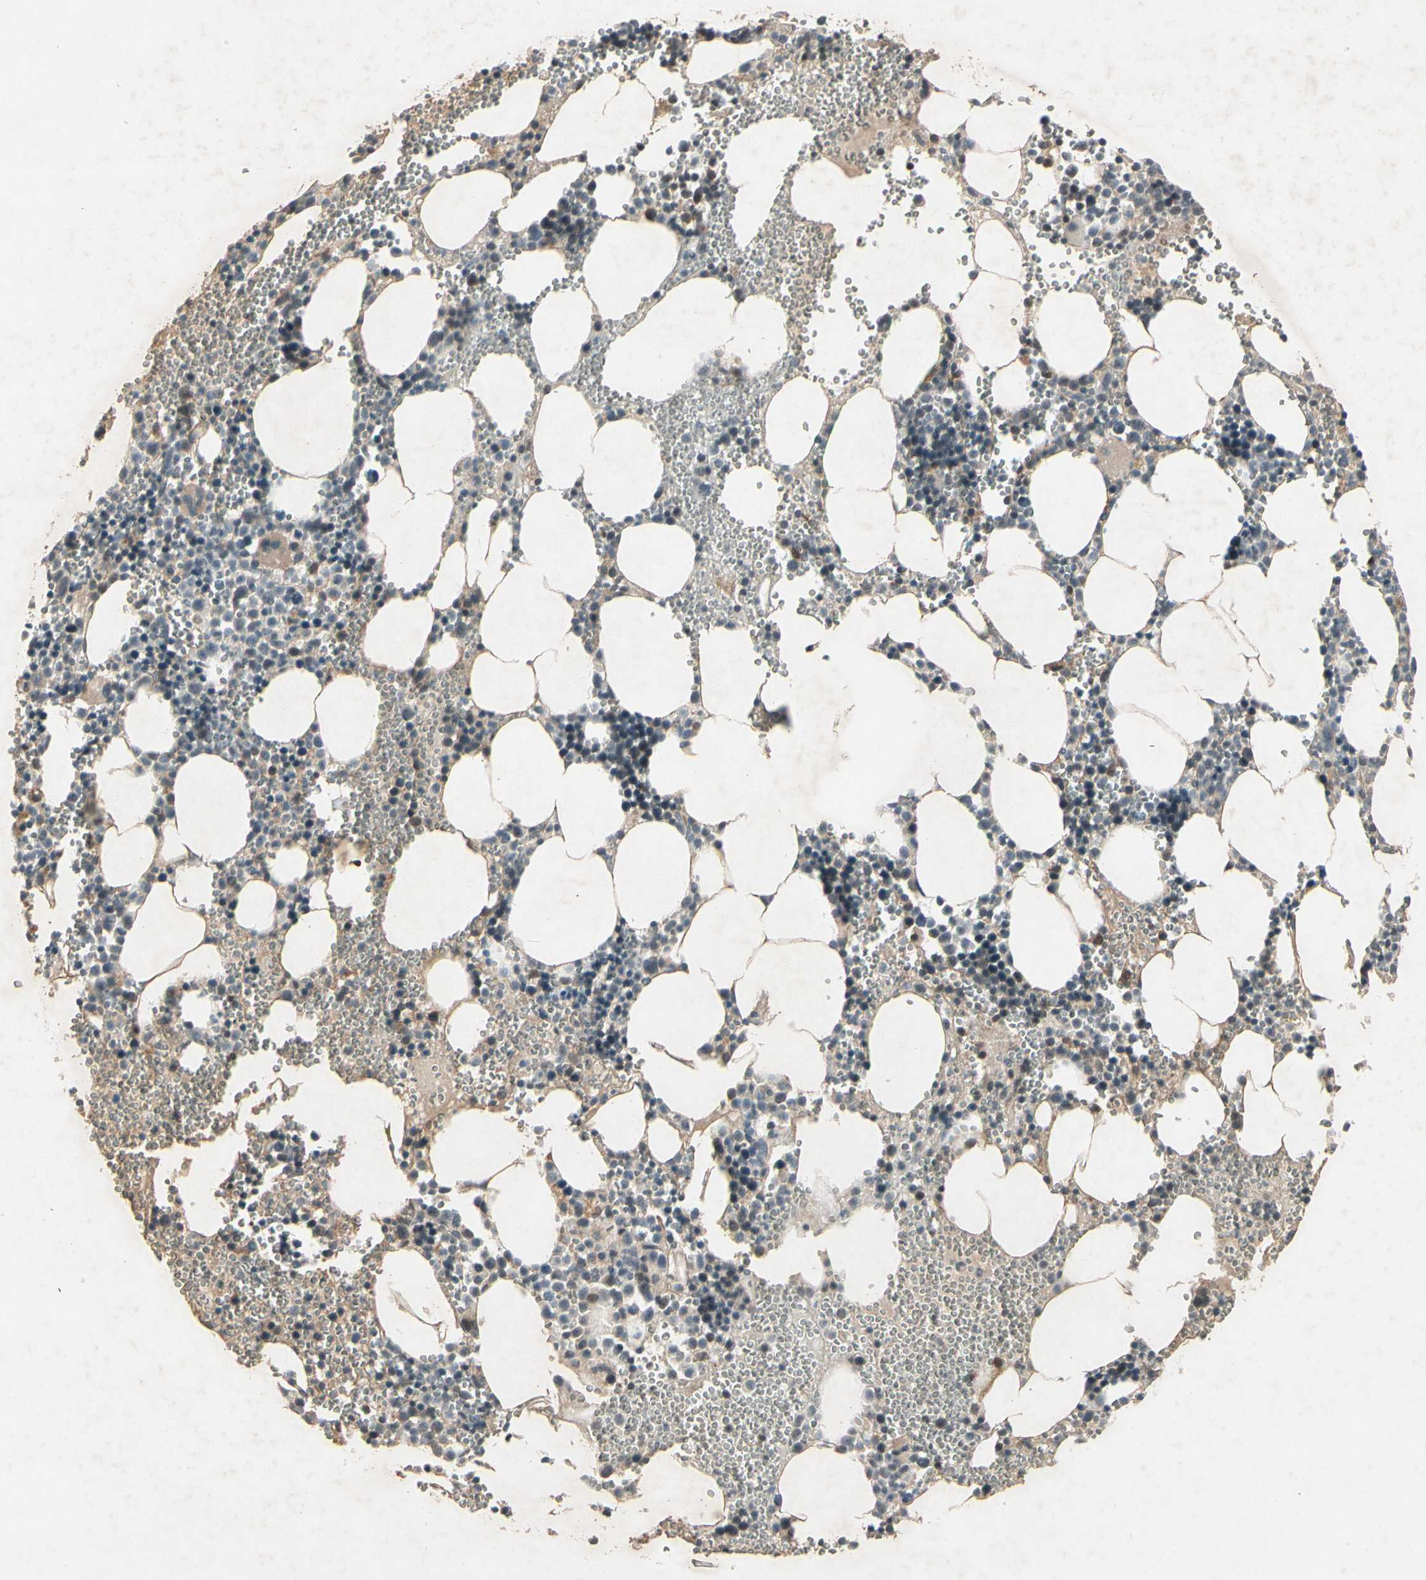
{"staining": {"intensity": "weak", "quantity": "<25%", "location": "cytoplasmic/membranous"}, "tissue": "bone marrow", "cell_type": "Hematopoietic cells", "image_type": "normal", "snomed": [{"axis": "morphology", "description": "Normal tissue, NOS"}, {"axis": "morphology", "description": "Inflammation, NOS"}, {"axis": "topography", "description": "Bone marrow"}], "caption": "A high-resolution micrograph shows immunohistochemistry staining of benign bone marrow, which shows no significant expression in hematopoietic cells.", "gene": "FHDC1", "patient": {"sex": "male", "age": 42}}